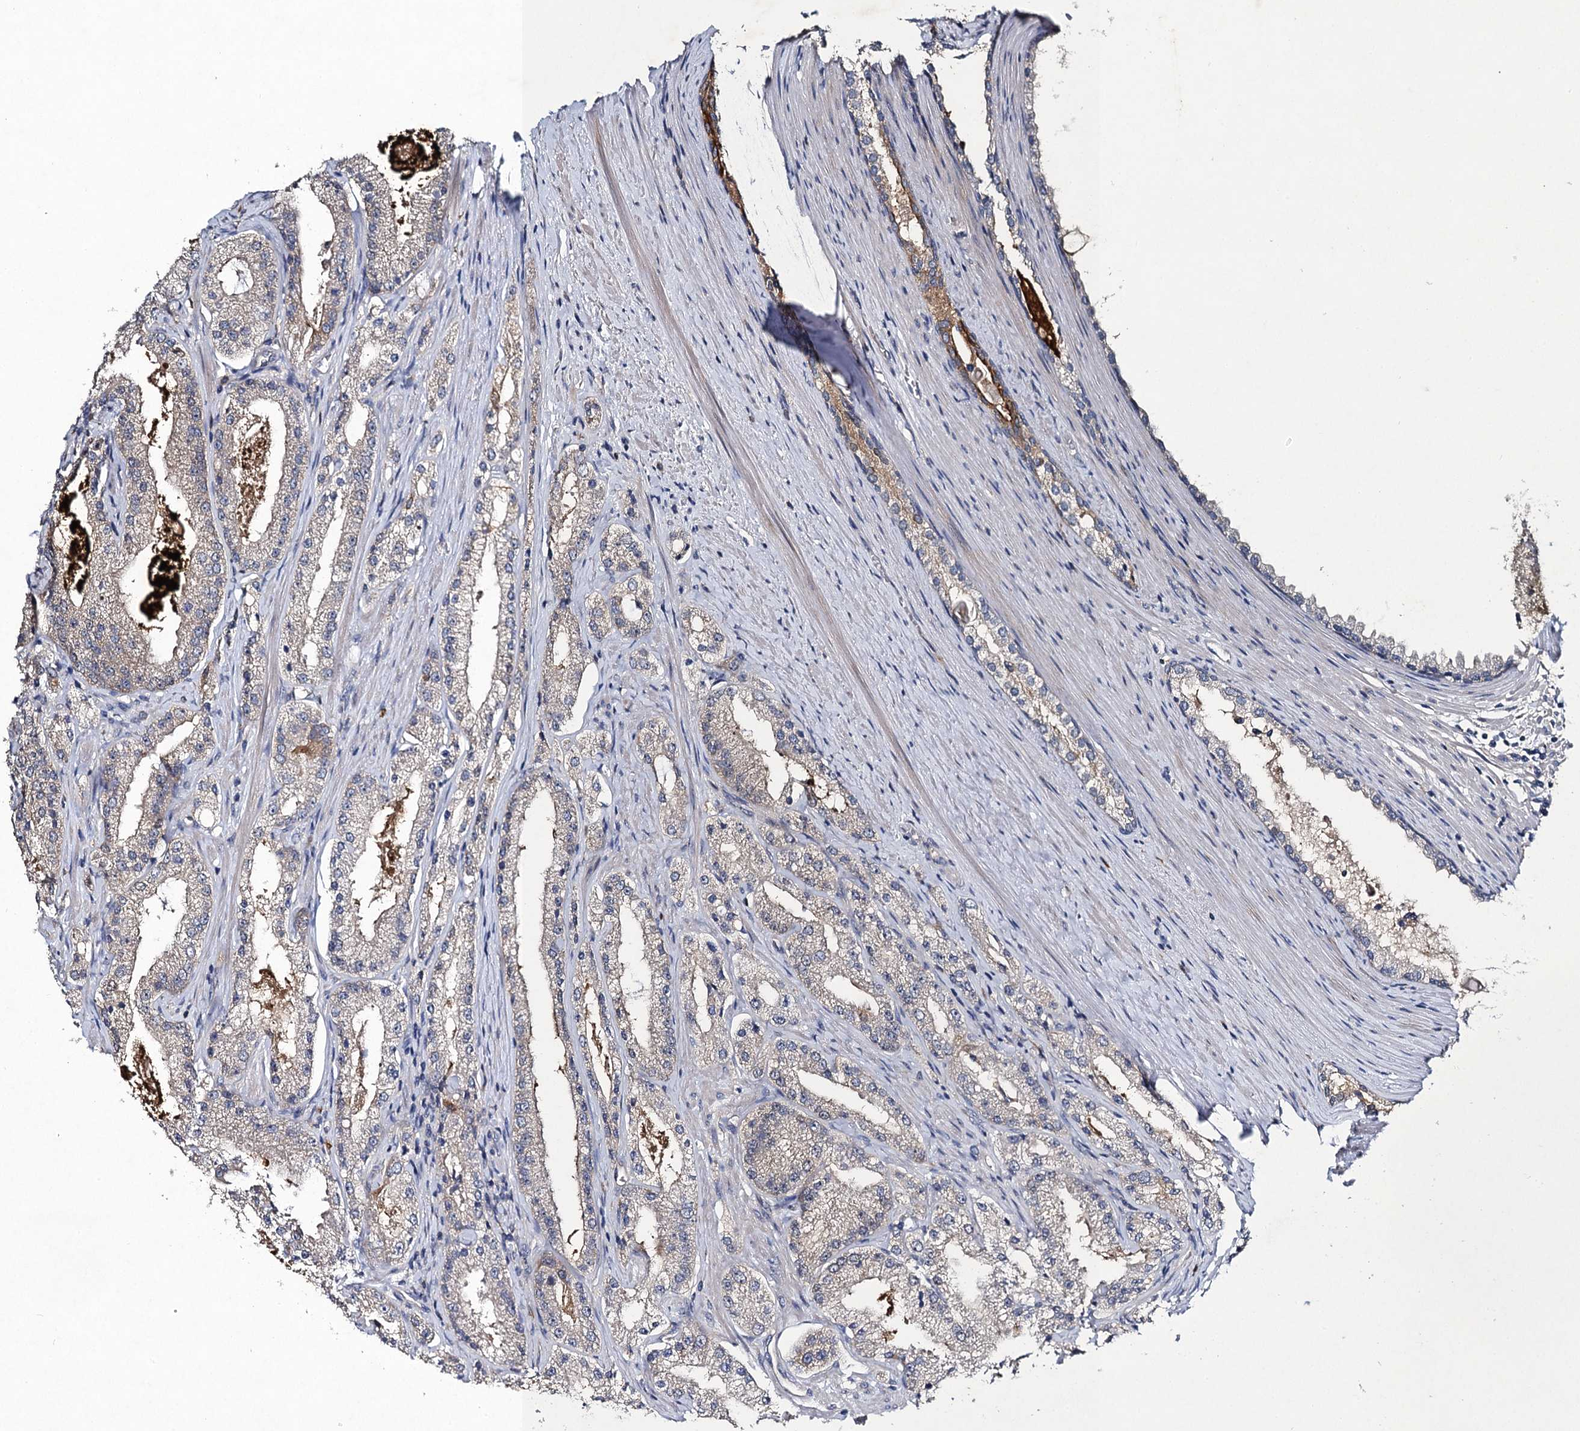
{"staining": {"intensity": "weak", "quantity": "<25%", "location": "cytoplasmic/membranous"}, "tissue": "prostate cancer", "cell_type": "Tumor cells", "image_type": "cancer", "snomed": [{"axis": "morphology", "description": "Adenocarcinoma, Low grade"}, {"axis": "topography", "description": "Prostate"}], "caption": "Immunohistochemical staining of human prostate cancer (adenocarcinoma (low-grade)) exhibits no significant staining in tumor cells.", "gene": "SLC11A2", "patient": {"sex": "male", "age": 69}}